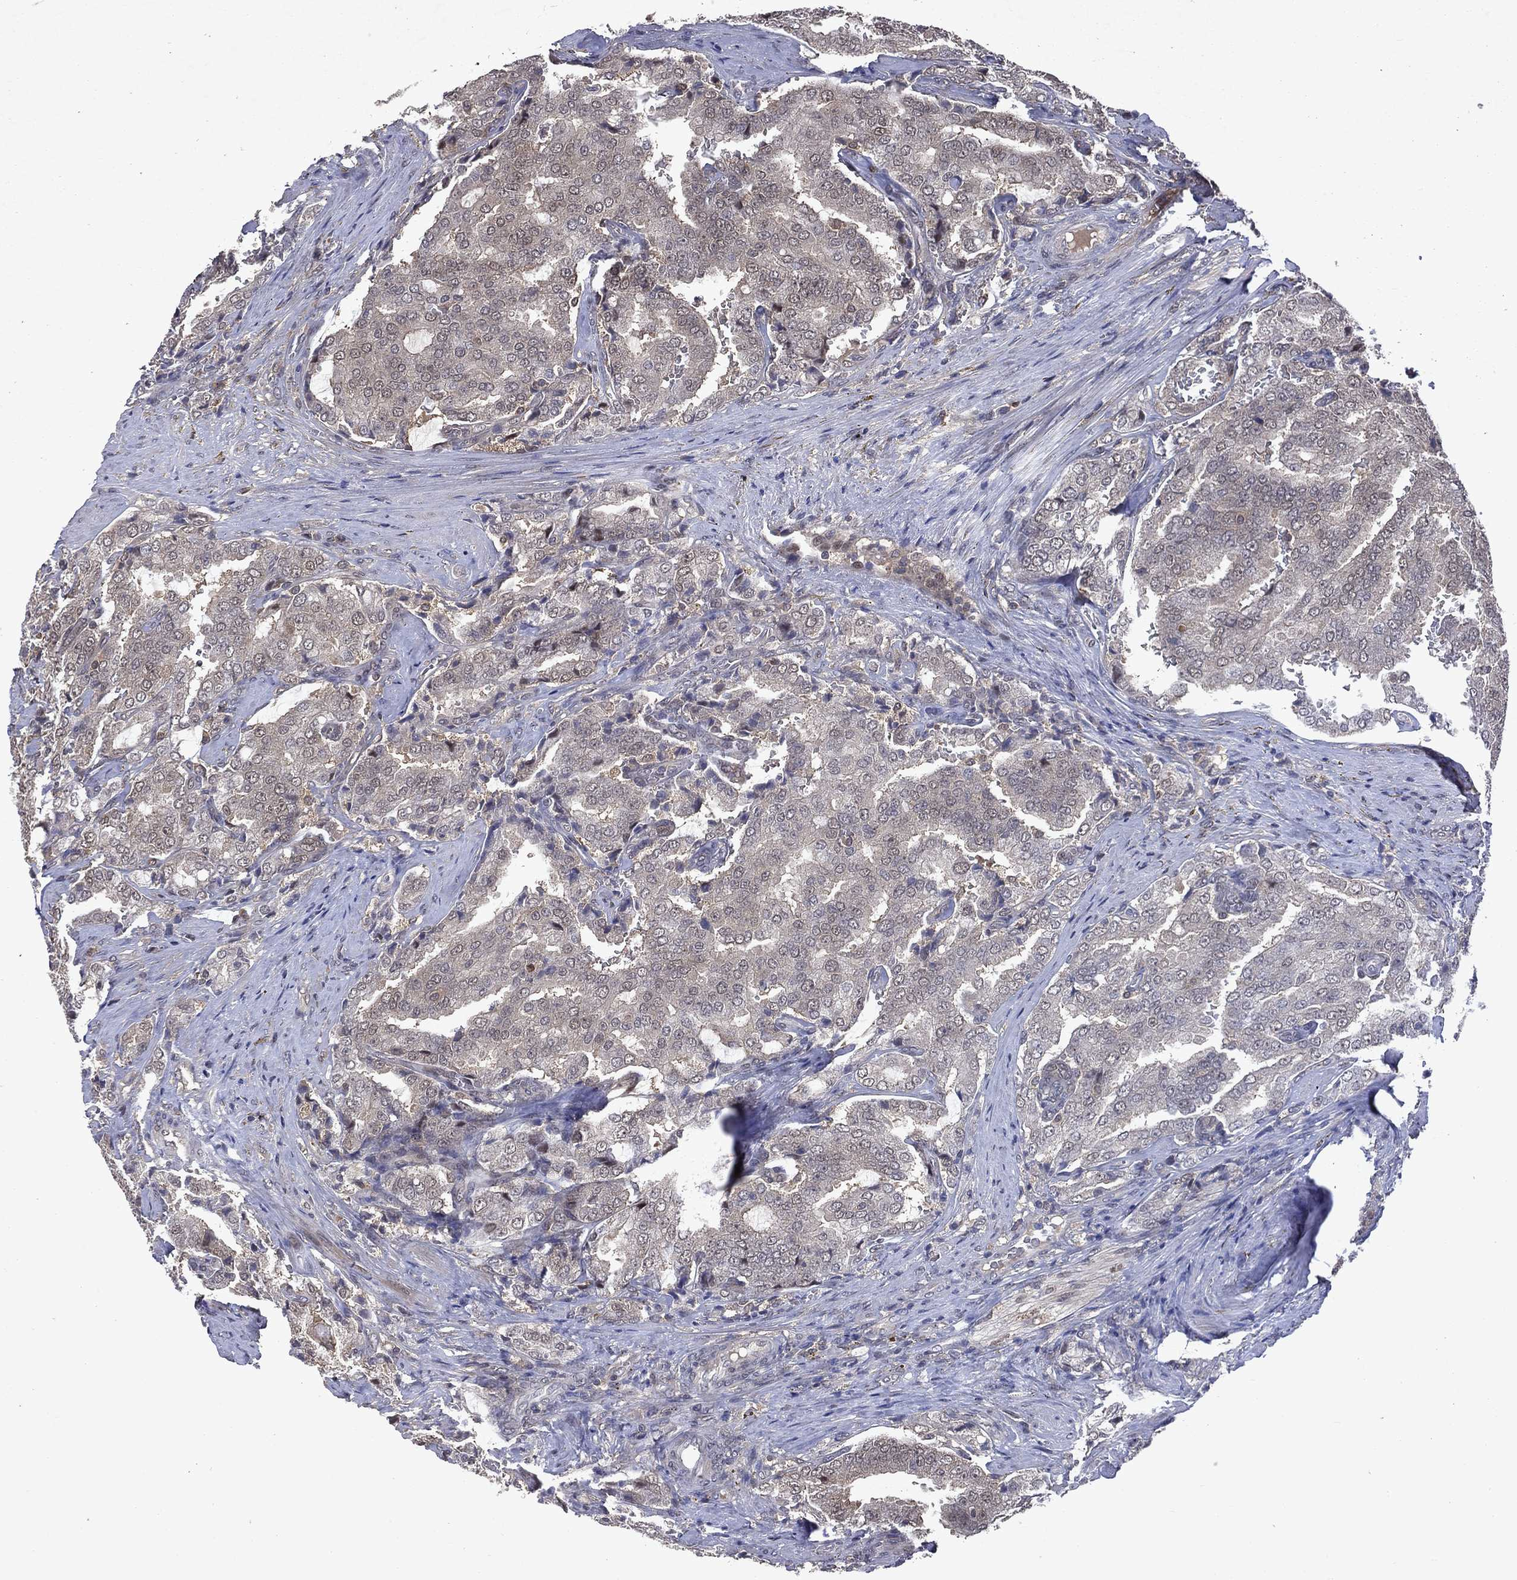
{"staining": {"intensity": "negative", "quantity": "none", "location": "none"}, "tissue": "prostate cancer", "cell_type": "Tumor cells", "image_type": "cancer", "snomed": [{"axis": "morphology", "description": "Adenocarcinoma, NOS"}, {"axis": "topography", "description": "Prostate"}], "caption": "DAB immunohistochemical staining of prostate cancer (adenocarcinoma) displays no significant staining in tumor cells. (Brightfield microscopy of DAB IHC at high magnification).", "gene": "MTAP", "patient": {"sex": "male", "age": 65}}